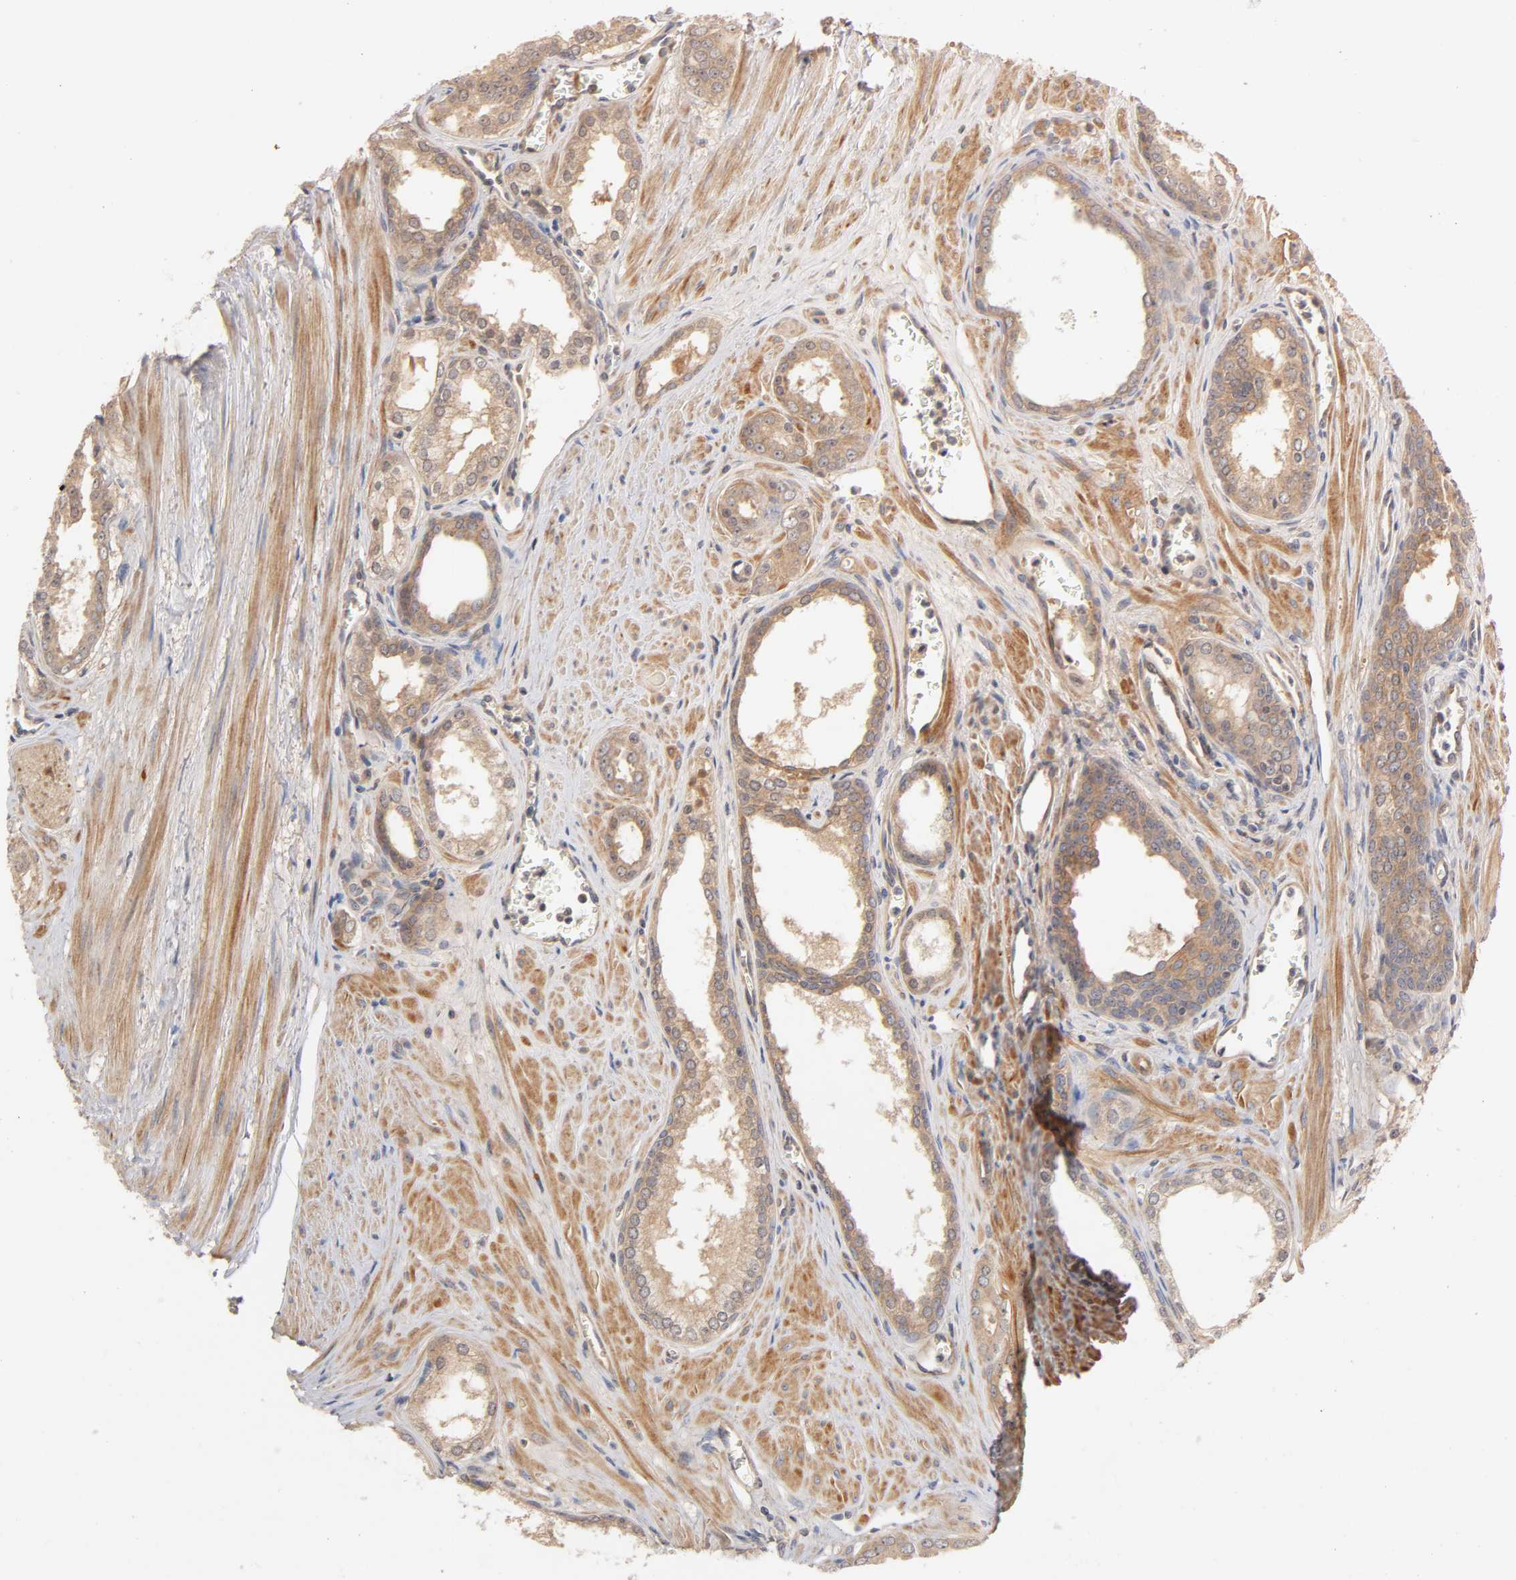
{"staining": {"intensity": "moderate", "quantity": ">75%", "location": "cytoplasmic/membranous"}, "tissue": "prostate cancer", "cell_type": "Tumor cells", "image_type": "cancer", "snomed": [{"axis": "morphology", "description": "Adenocarcinoma, Low grade"}, {"axis": "topography", "description": "Prostate"}], "caption": "A histopathology image showing moderate cytoplasmic/membranous expression in approximately >75% of tumor cells in prostate cancer, as visualized by brown immunohistochemical staining.", "gene": "CPB2", "patient": {"sex": "male", "age": 57}}